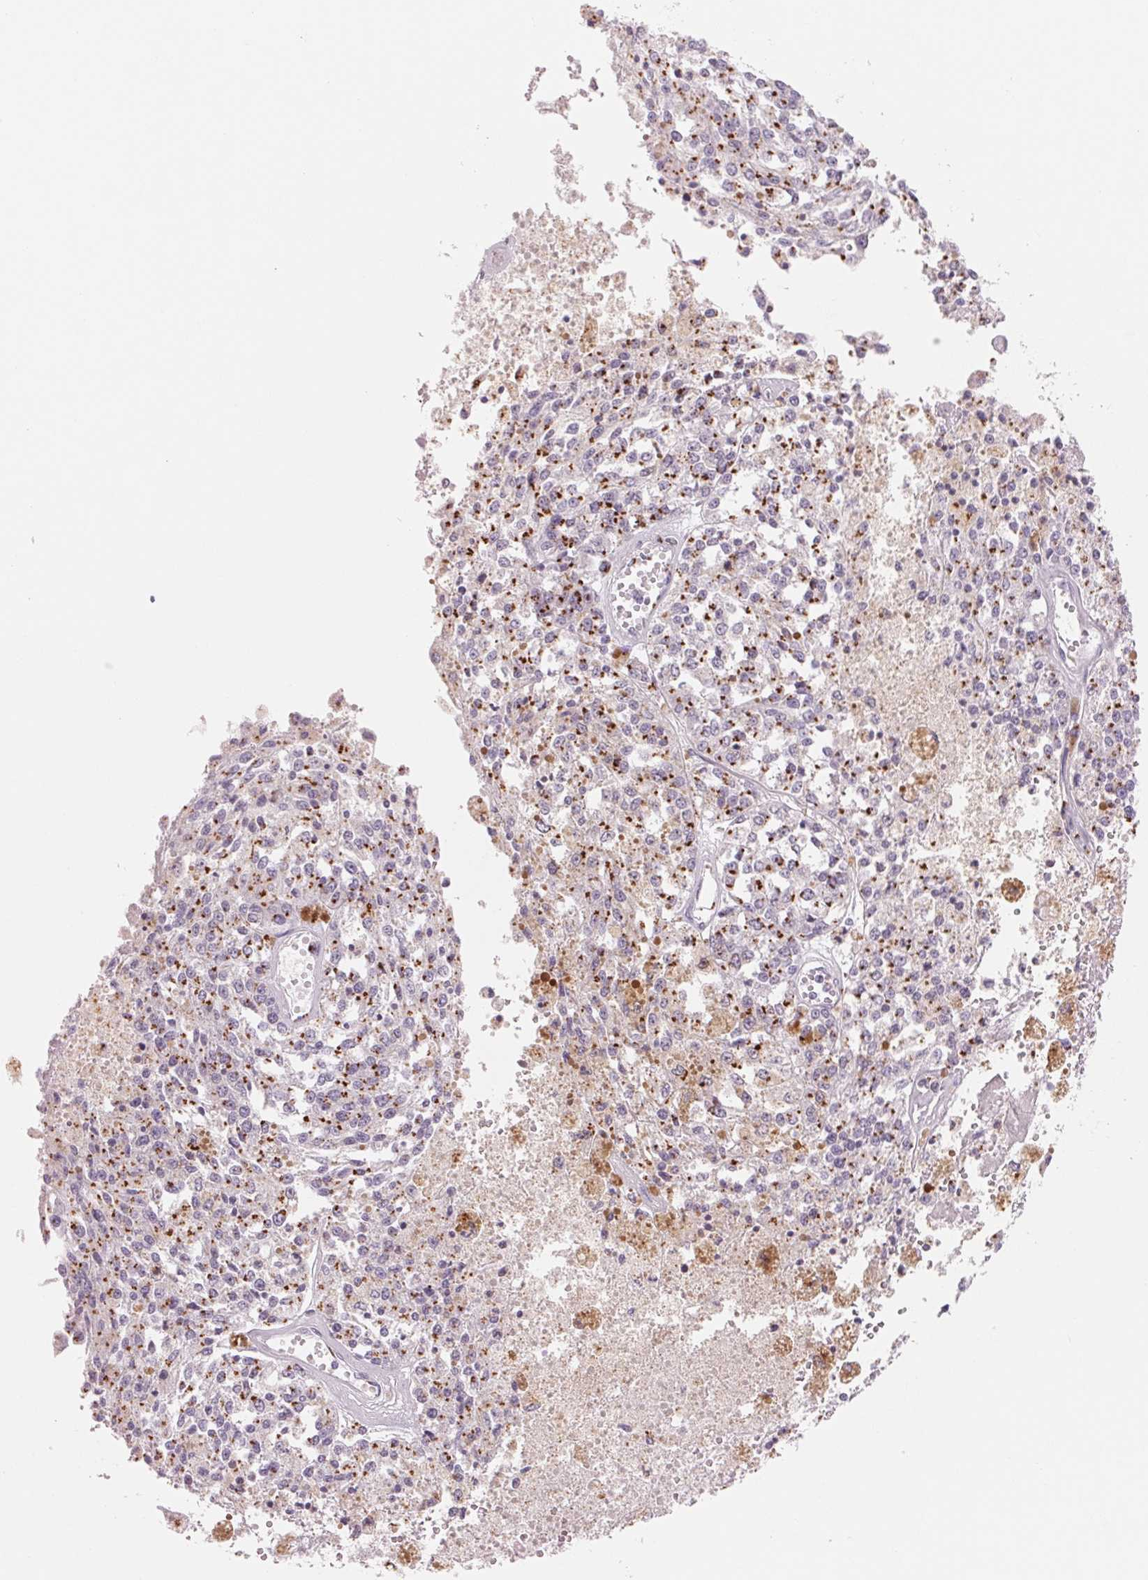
{"staining": {"intensity": "strong", "quantity": ">75%", "location": "cytoplasmic/membranous"}, "tissue": "melanoma", "cell_type": "Tumor cells", "image_type": "cancer", "snomed": [{"axis": "morphology", "description": "Malignant melanoma, Metastatic site"}, {"axis": "topography", "description": "Lymph node"}], "caption": "High-power microscopy captured an immunohistochemistry histopathology image of malignant melanoma (metastatic site), revealing strong cytoplasmic/membranous positivity in about >75% of tumor cells.", "gene": "GALNT7", "patient": {"sex": "female", "age": 64}}